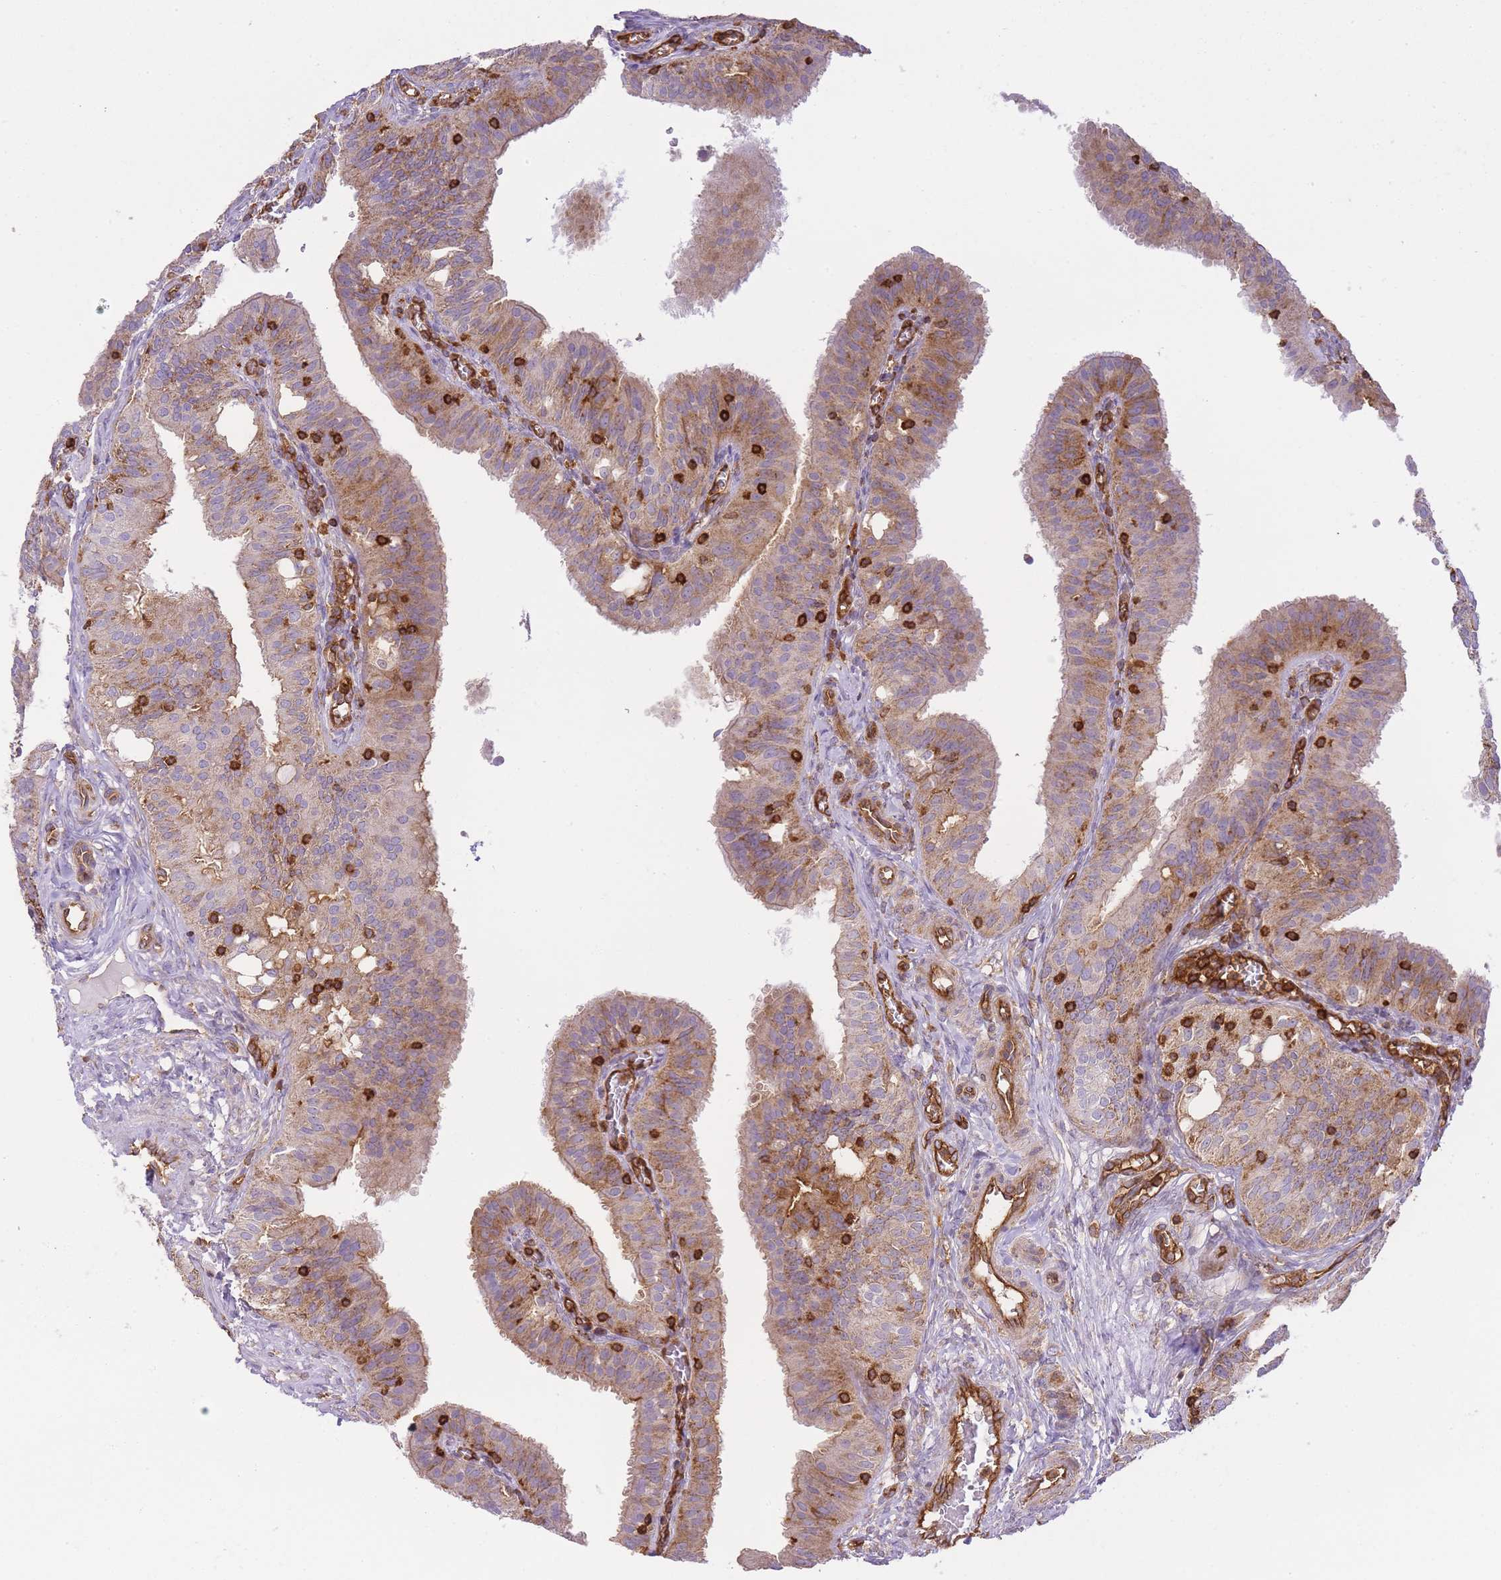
{"staining": {"intensity": "moderate", "quantity": ">75%", "location": "cytoplasmic/membranous"}, "tissue": "fallopian tube", "cell_type": "Glandular cells", "image_type": "normal", "snomed": [{"axis": "morphology", "description": "Normal tissue, NOS"}, {"axis": "topography", "description": "Fallopian tube"}, {"axis": "topography", "description": "Ovary"}], "caption": "This histopathology image shows unremarkable fallopian tube stained with IHC to label a protein in brown. The cytoplasmic/membranous of glandular cells show moderate positivity for the protein. Nuclei are counter-stained blue.", "gene": "MSN", "patient": {"sex": "female", "age": 42}}